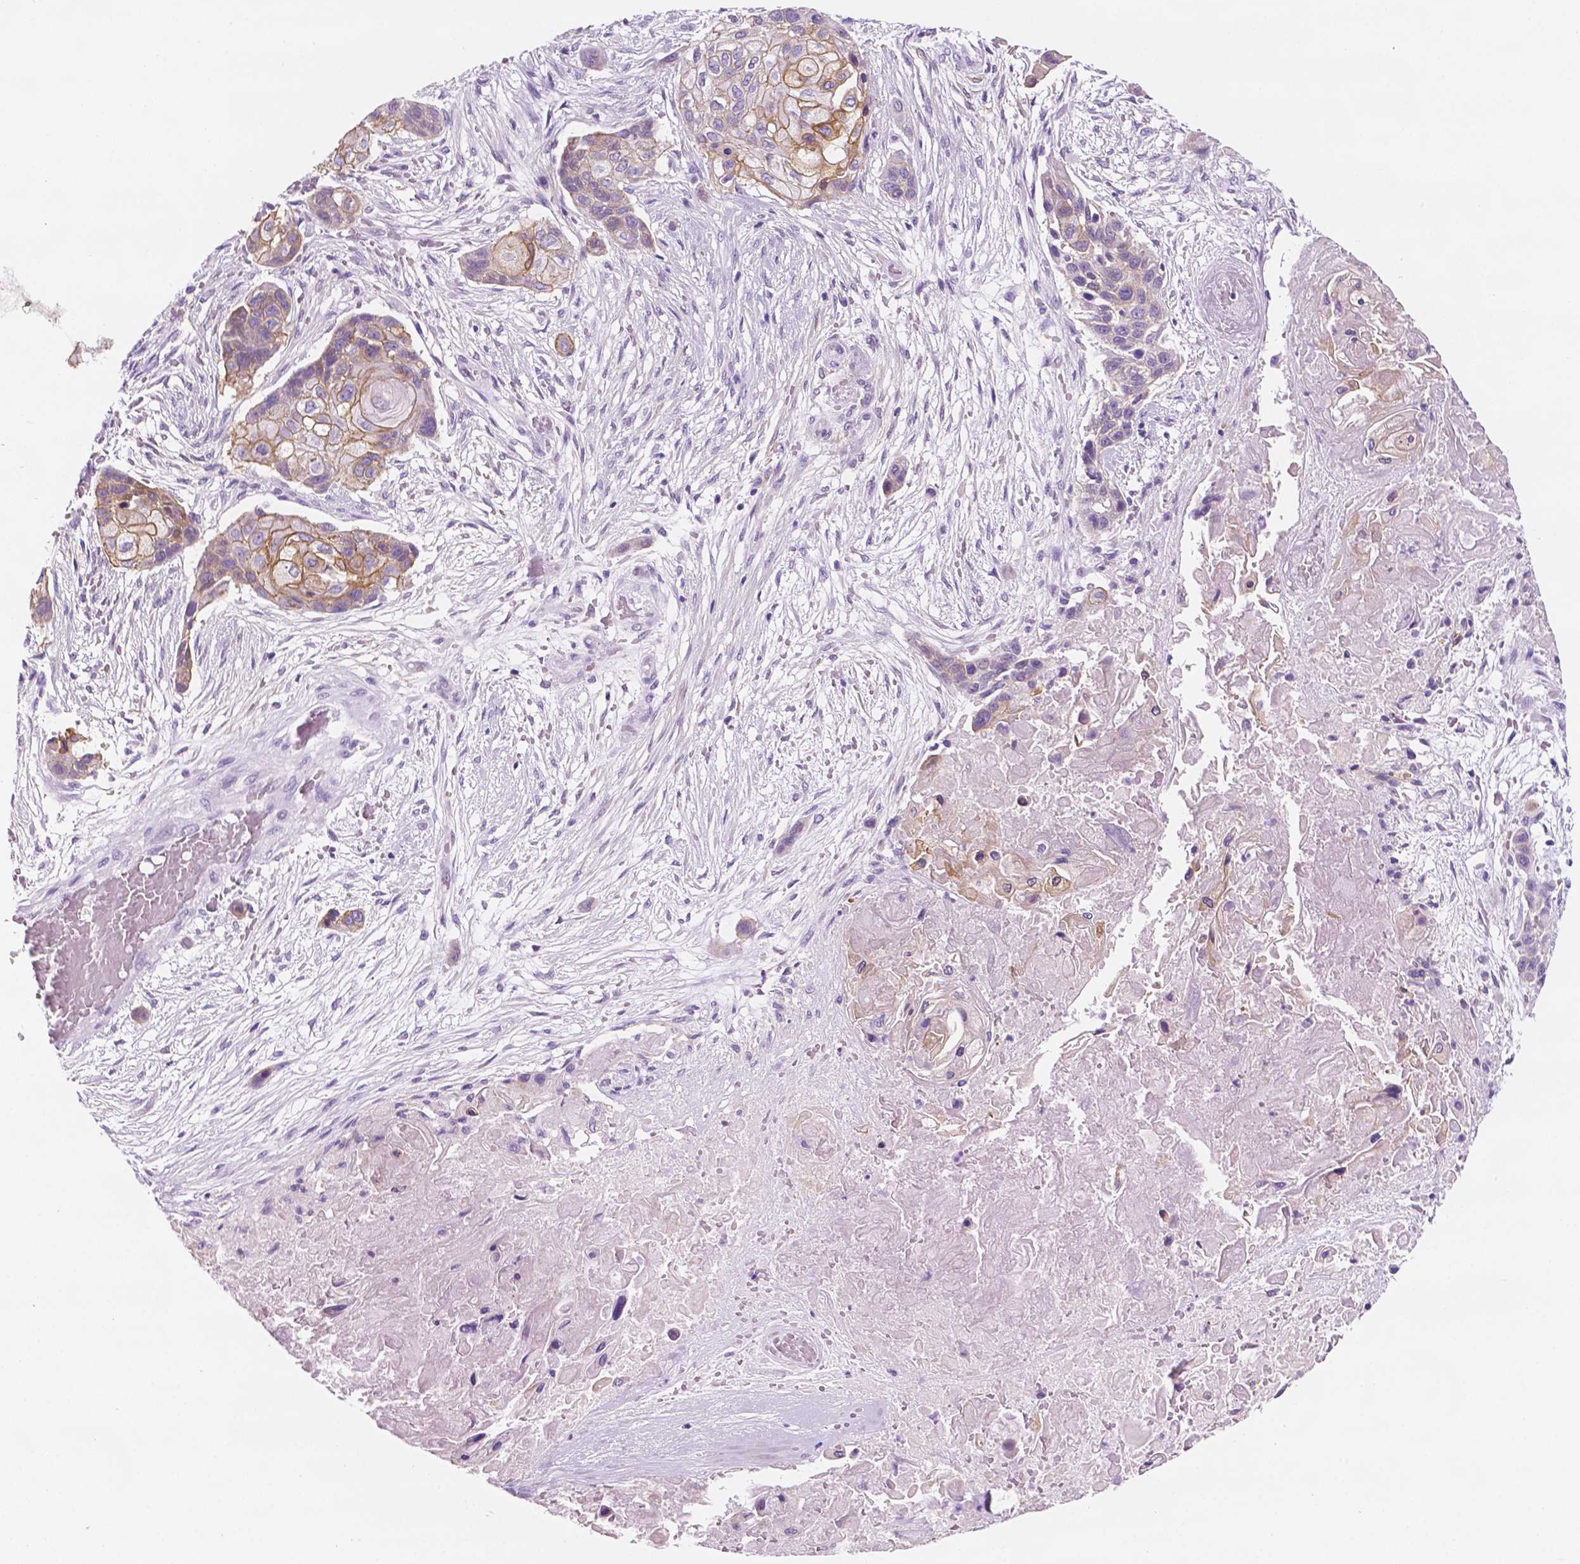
{"staining": {"intensity": "moderate", "quantity": "25%-75%", "location": "cytoplasmic/membranous"}, "tissue": "lung cancer", "cell_type": "Tumor cells", "image_type": "cancer", "snomed": [{"axis": "morphology", "description": "Squamous cell carcinoma, NOS"}, {"axis": "topography", "description": "Lung"}], "caption": "Brown immunohistochemical staining in human lung cancer (squamous cell carcinoma) demonstrates moderate cytoplasmic/membranous expression in approximately 25%-75% of tumor cells.", "gene": "PPL", "patient": {"sex": "male", "age": 69}}